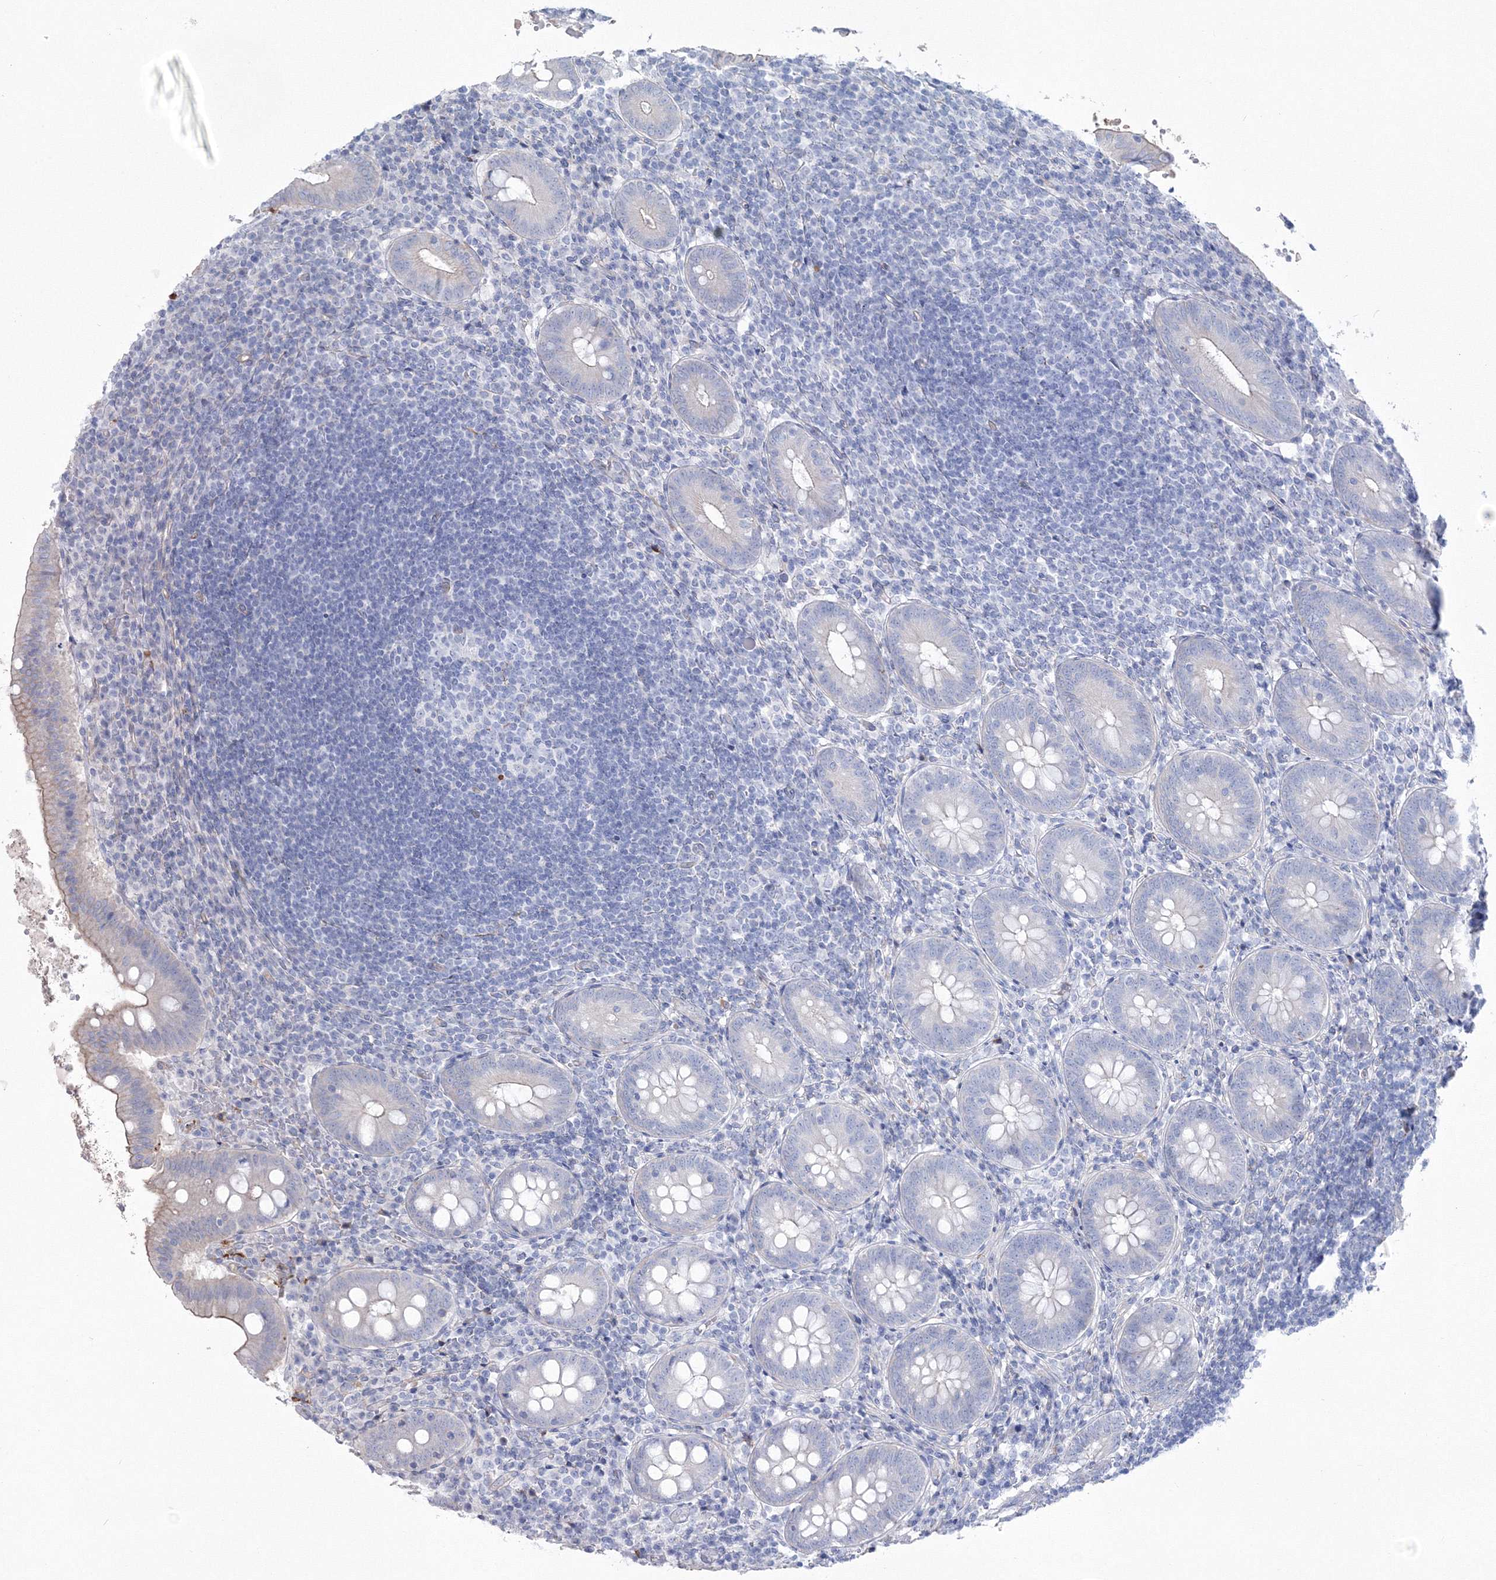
{"staining": {"intensity": "negative", "quantity": "none", "location": "none"}, "tissue": "appendix", "cell_type": "Glandular cells", "image_type": "normal", "snomed": [{"axis": "morphology", "description": "Normal tissue, NOS"}, {"axis": "topography", "description": "Appendix"}], "caption": "Immunohistochemistry (IHC) of normal appendix shows no staining in glandular cells.", "gene": "HYAL2", "patient": {"sex": "female", "age": 54}}